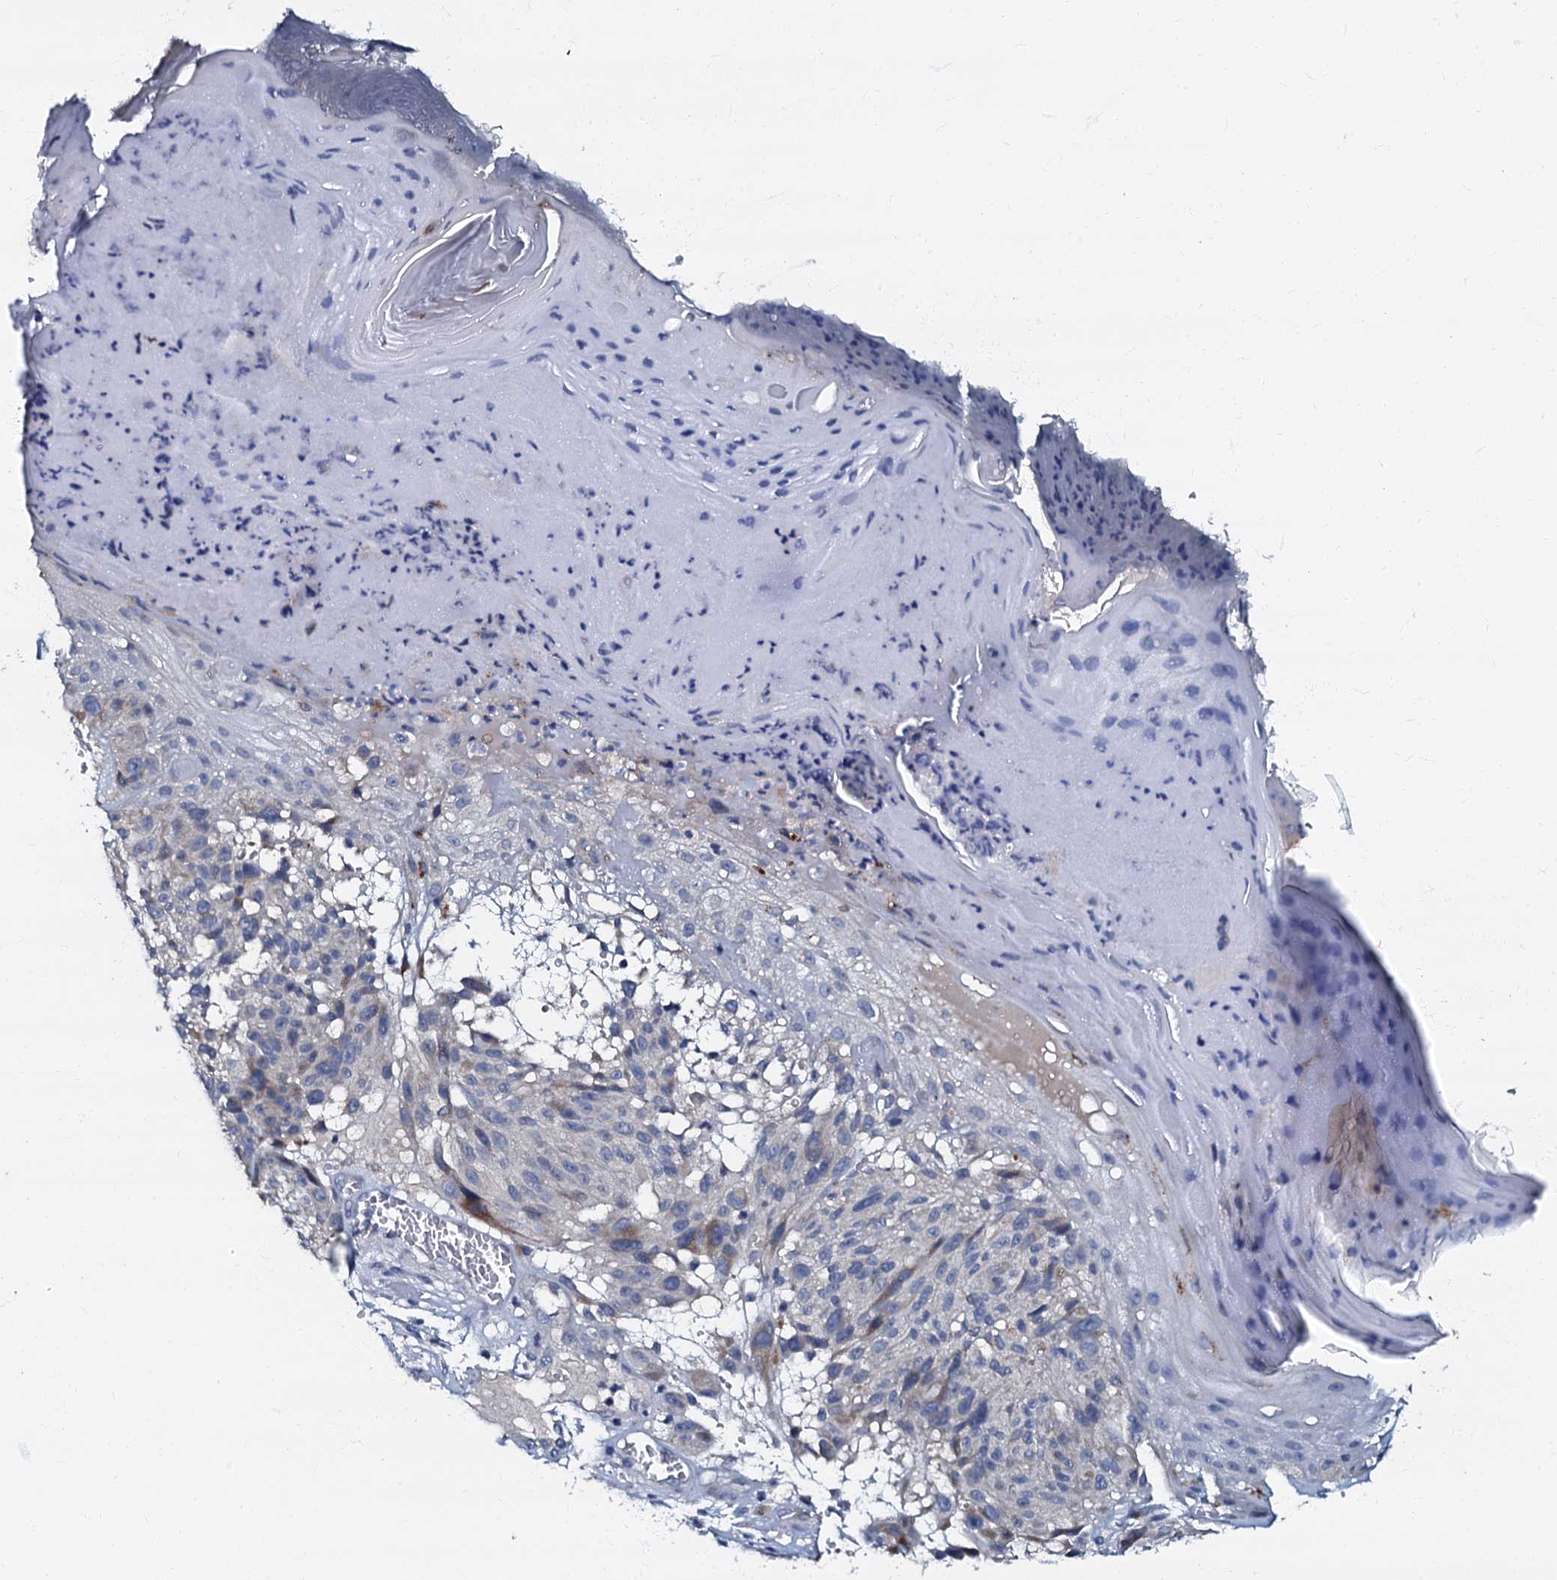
{"staining": {"intensity": "negative", "quantity": "none", "location": "none"}, "tissue": "melanoma", "cell_type": "Tumor cells", "image_type": "cancer", "snomed": [{"axis": "morphology", "description": "Malignant melanoma, NOS"}, {"axis": "topography", "description": "Skin"}], "caption": "Malignant melanoma was stained to show a protein in brown. There is no significant positivity in tumor cells.", "gene": "OLAH", "patient": {"sex": "male", "age": 83}}